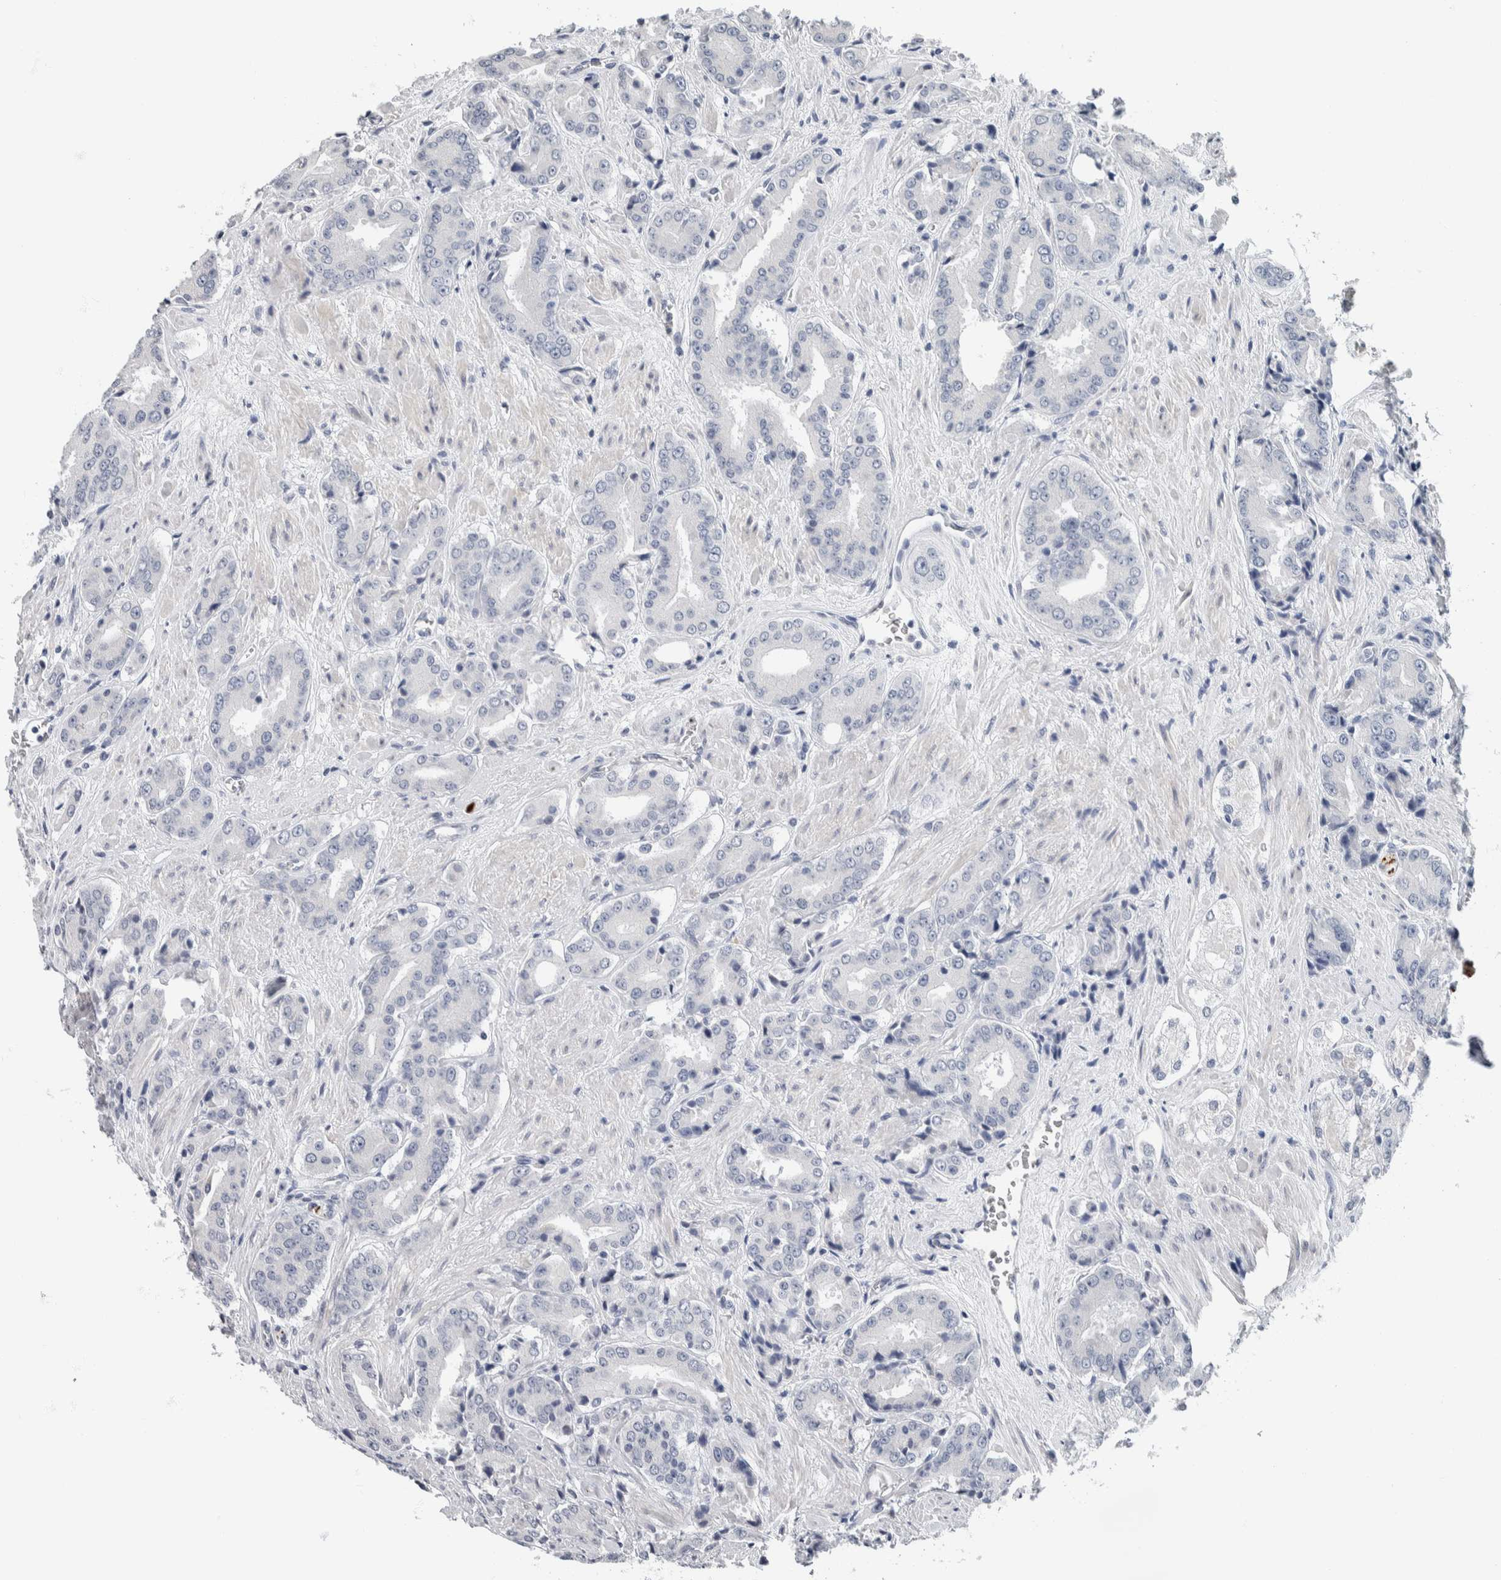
{"staining": {"intensity": "negative", "quantity": "none", "location": "none"}, "tissue": "prostate cancer", "cell_type": "Tumor cells", "image_type": "cancer", "snomed": [{"axis": "morphology", "description": "Adenocarcinoma, High grade"}, {"axis": "topography", "description": "Prostate"}], "caption": "The micrograph exhibits no staining of tumor cells in prostate cancer (adenocarcinoma (high-grade)). (DAB (3,3'-diaminobenzidine) immunohistochemistry, high magnification).", "gene": "NEFM", "patient": {"sex": "male", "age": 71}}